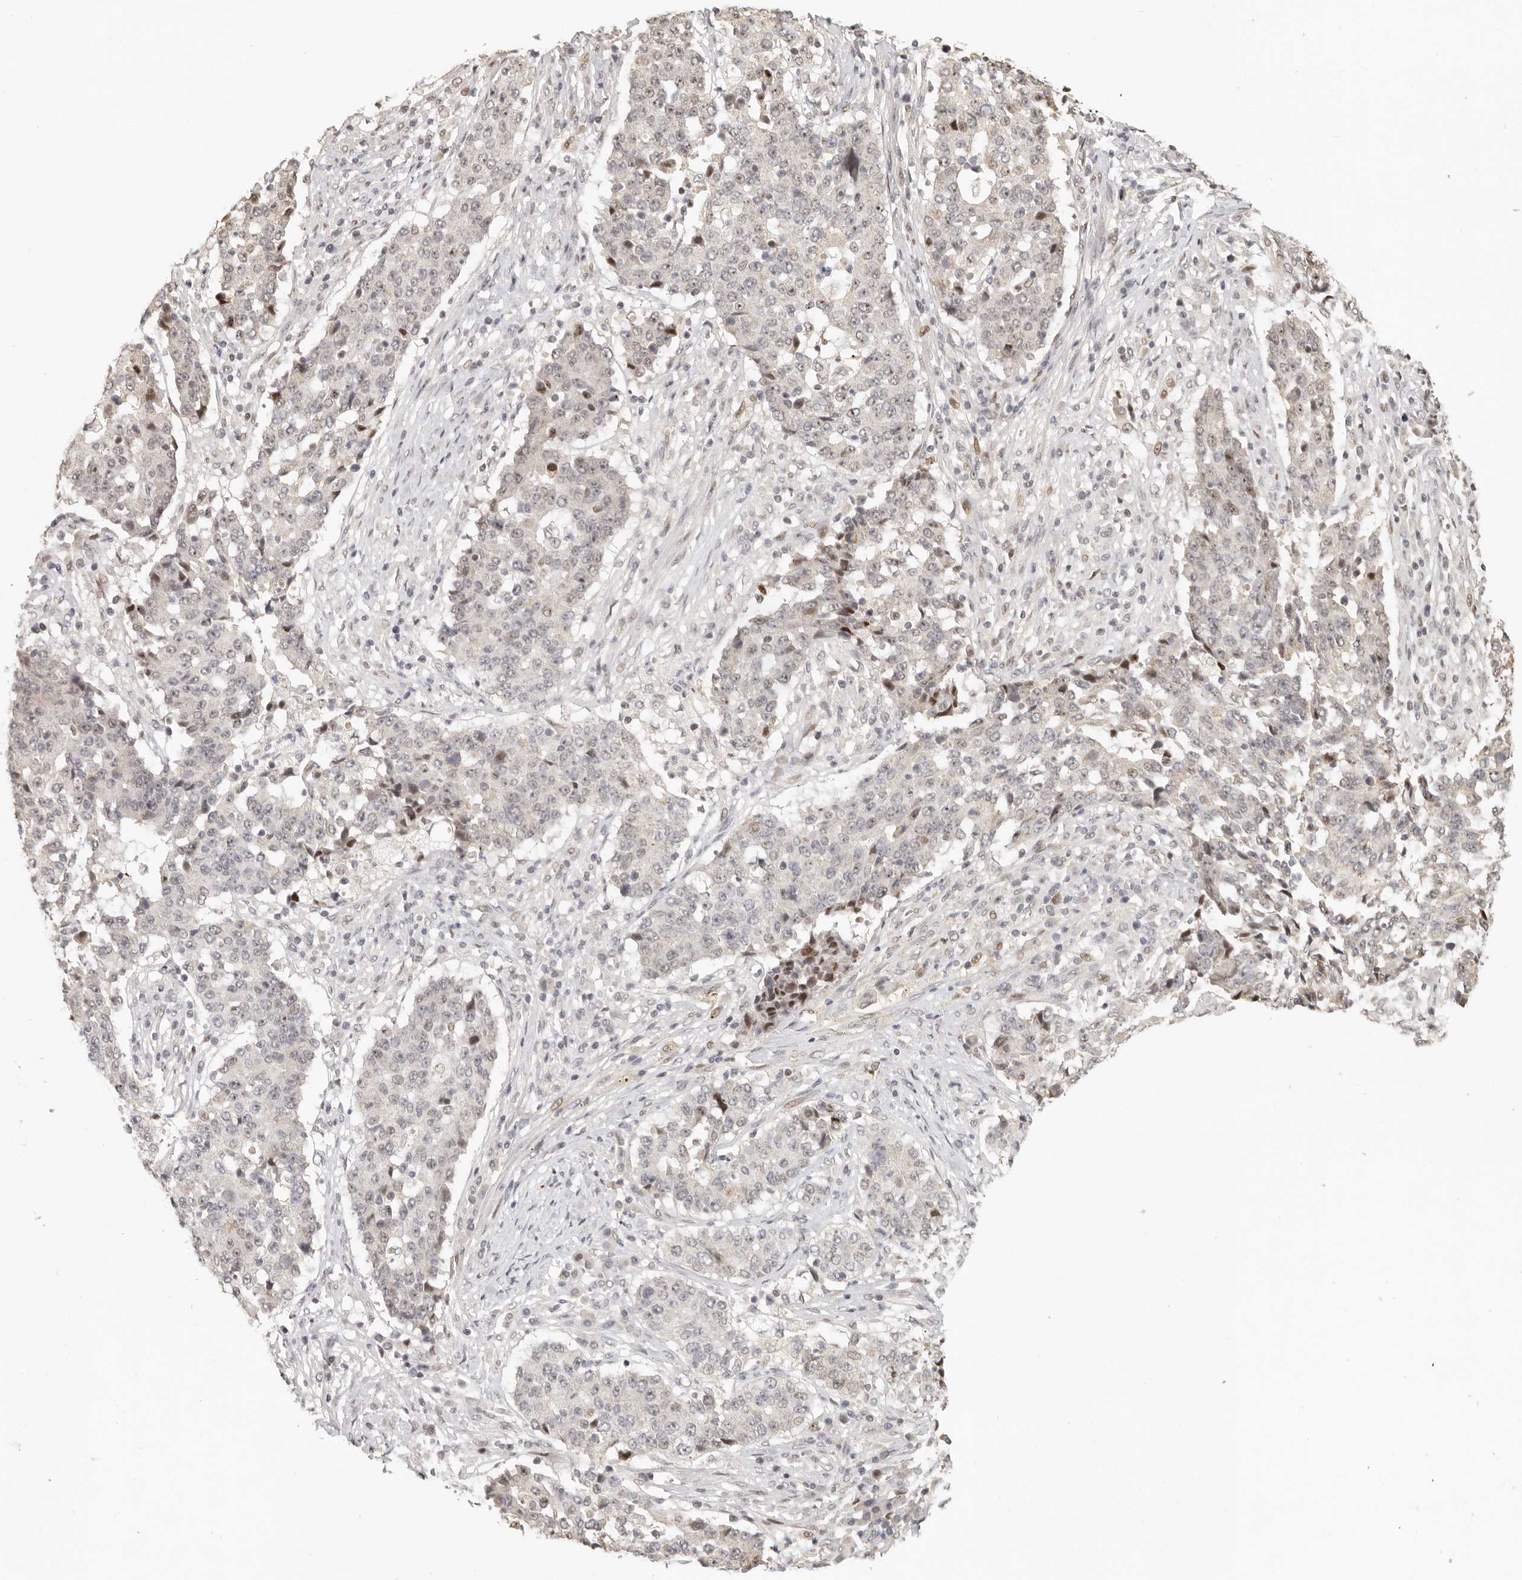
{"staining": {"intensity": "weak", "quantity": "<25%", "location": "nuclear"}, "tissue": "stomach cancer", "cell_type": "Tumor cells", "image_type": "cancer", "snomed": [{"axis": "morphology", "description": "Adenocarcinoma, NOS"}, {"axis": "topography", "description": "Stomach"}], "caption": "This is an IHC histopathology image of human stomach cancer. There is no positivity in tumor cells.", "gene": "GPBP1L1", "patient": {"sex": "male", "age": 59}}